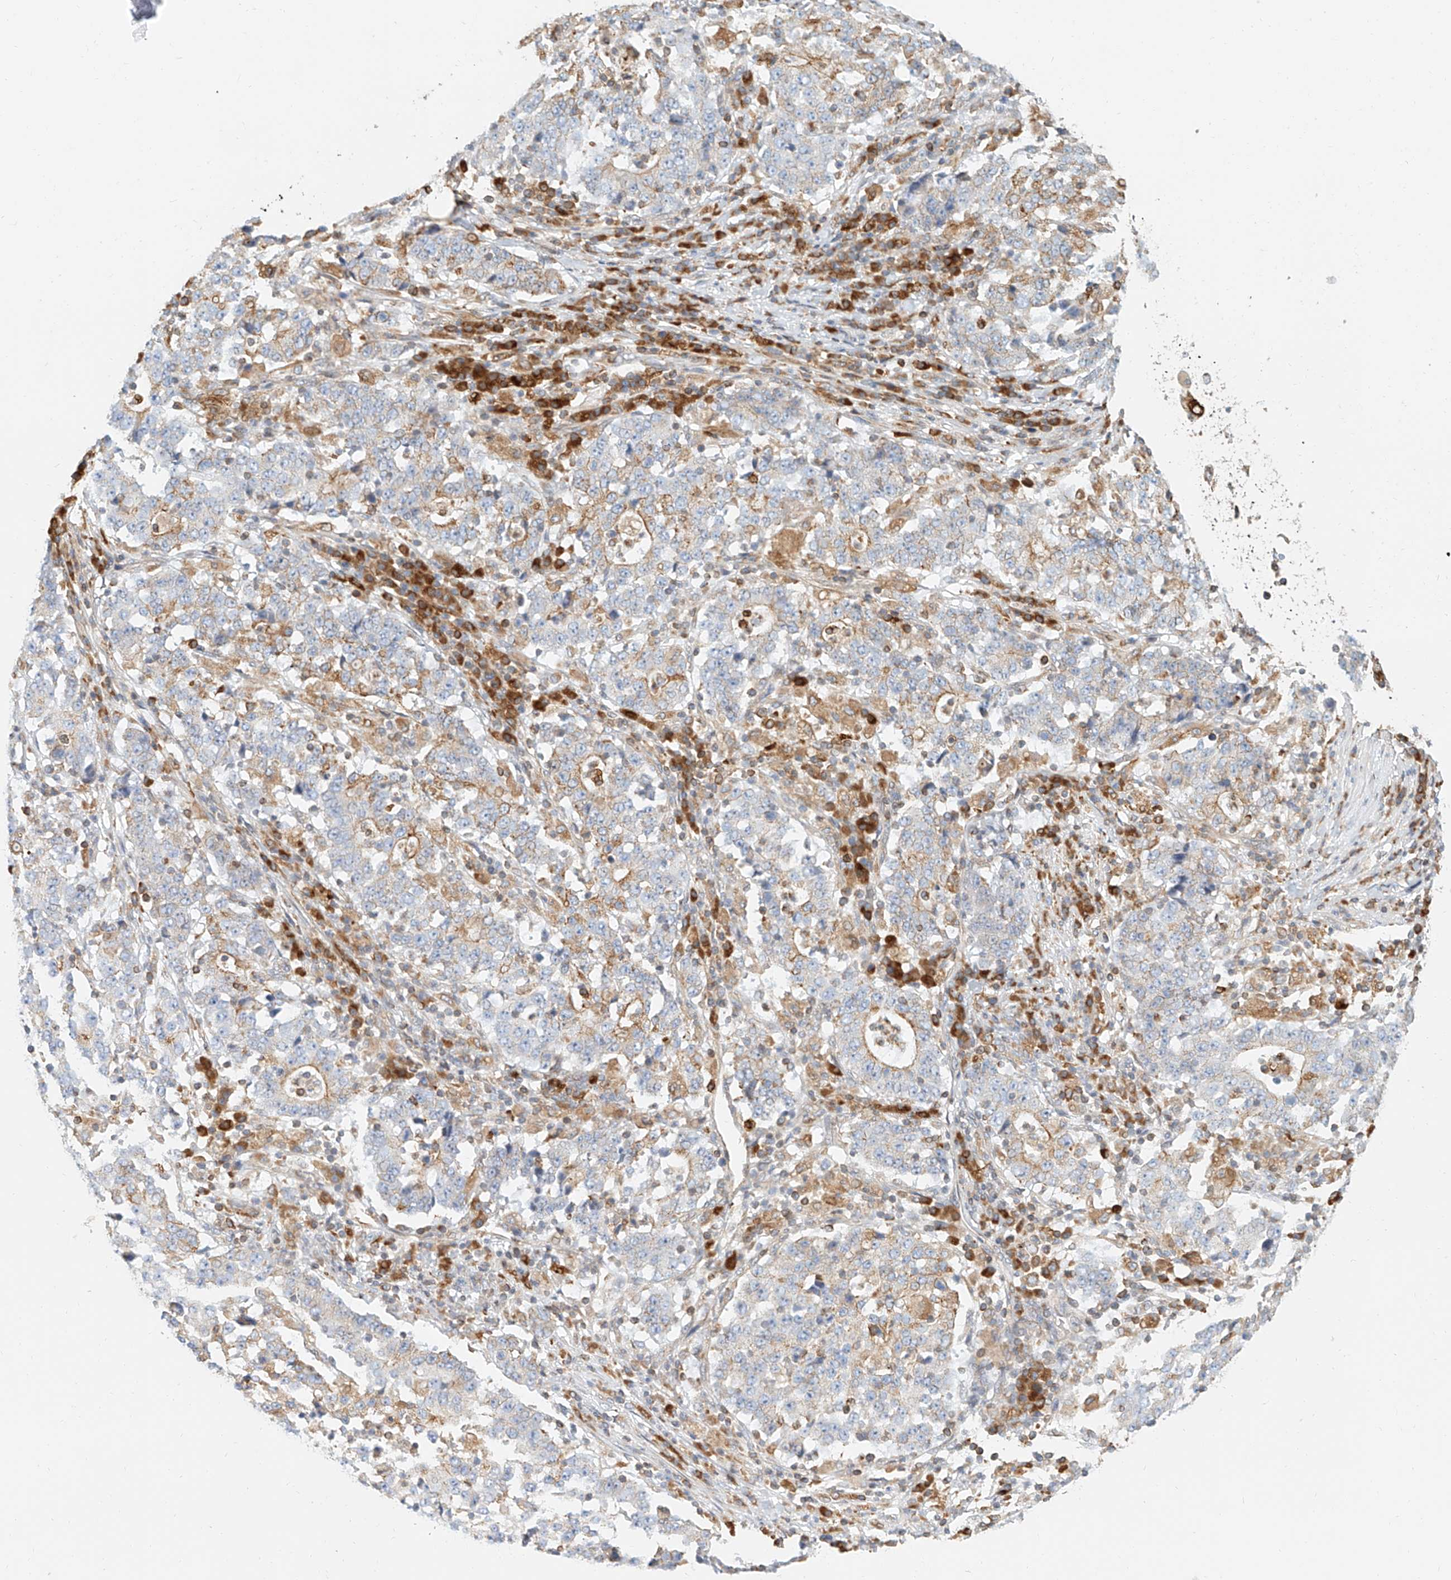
{"staining": {"intensity": "weak", "quantity": "<25%", "location": "cytoplasmic/membranous"}, "tissue": "stomach cancer", "cell_type": "Tumor cells", "image_type": "cancer", "snomed": [{"axis": "morphology", "description": "Adenocarcinoma, NOS"}, {"axis": "topography", "description": "Stomach"}], "caption": "A high-resolution image shows immunohistochemistry (IHC) staining of adenocarcinoma (stomach), which reveals no significant positivity in tumor cells.", "gene": "DHRS7", "patient": {"sex": "male", "age": 59}}